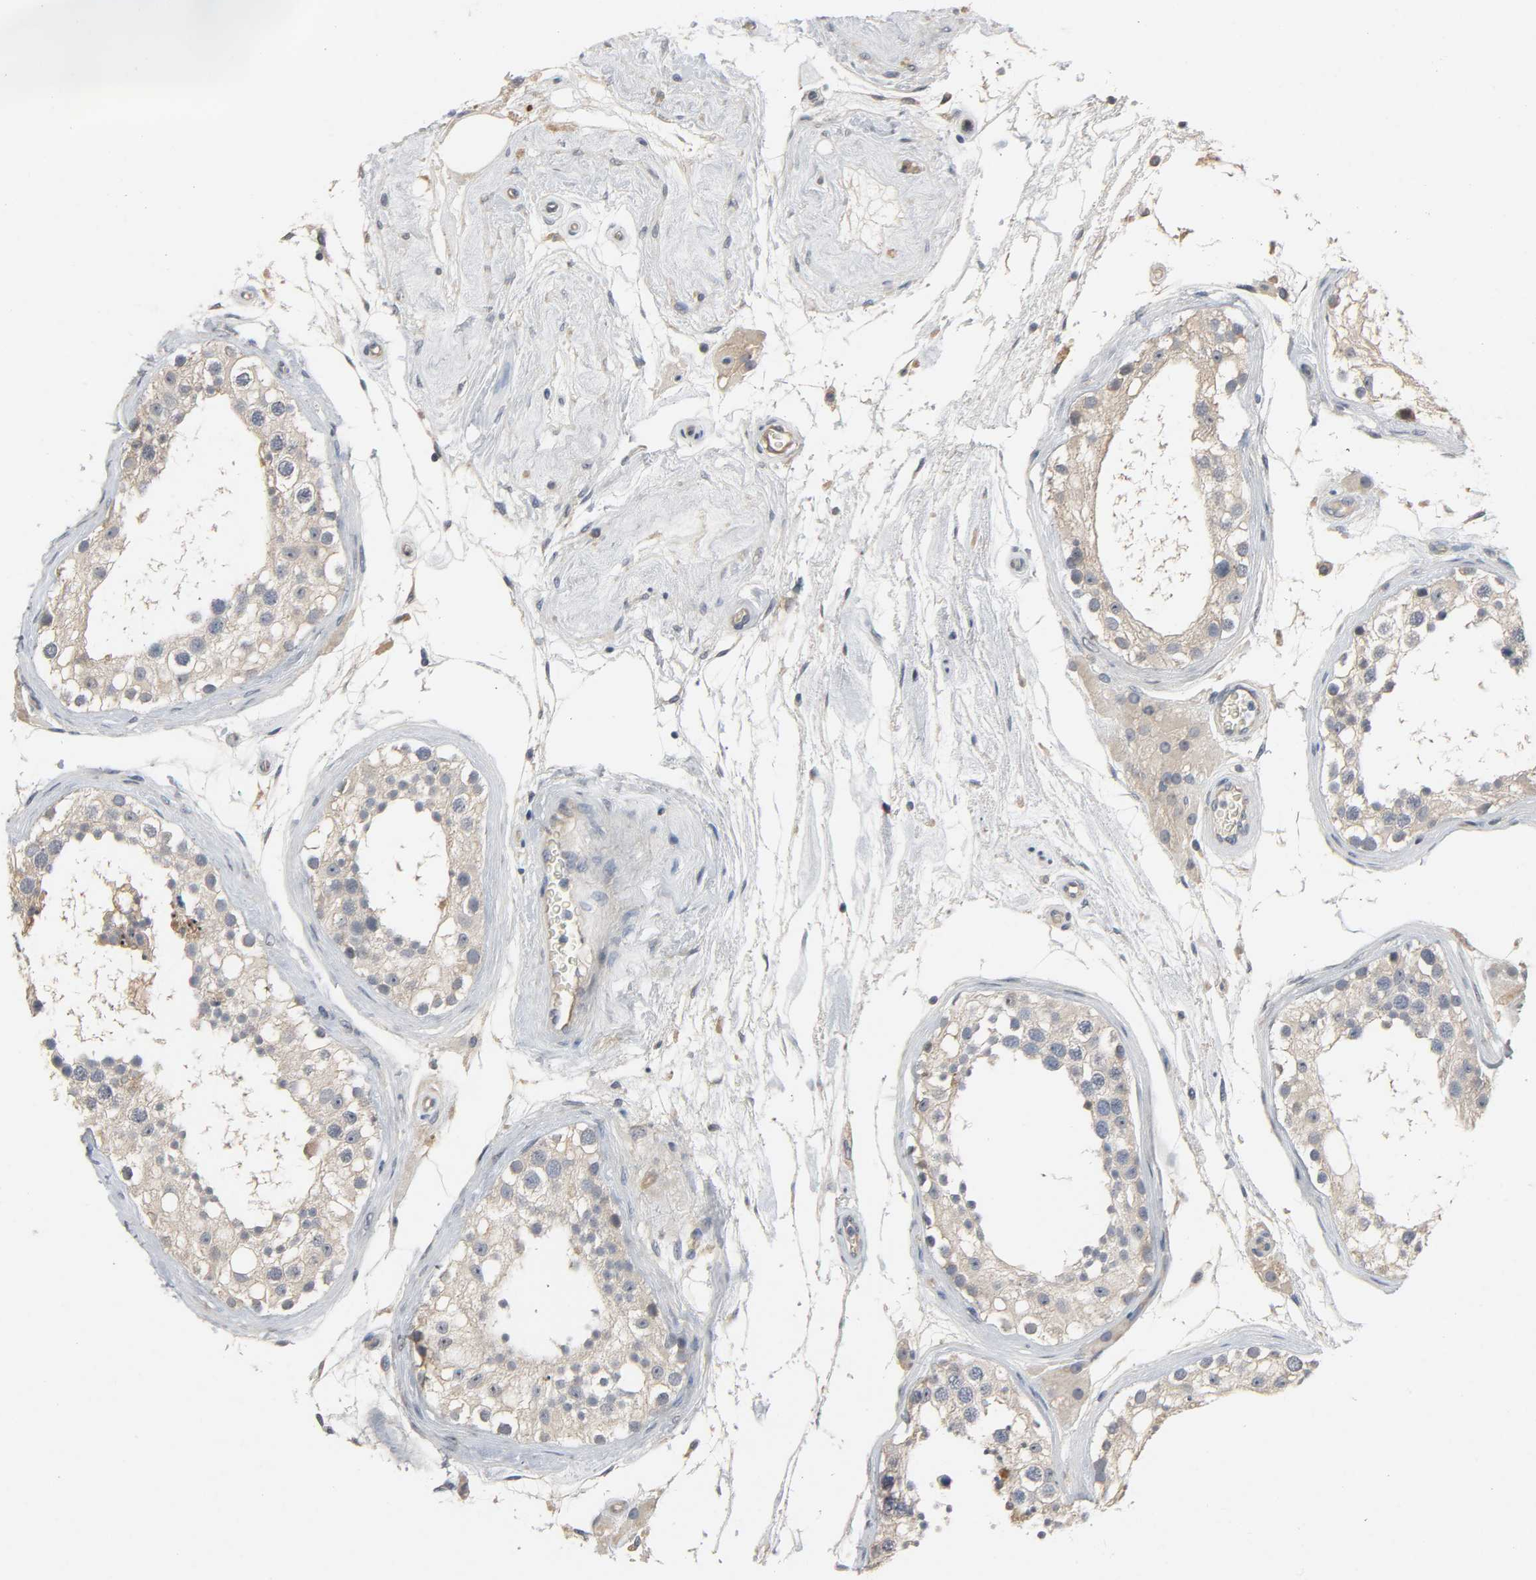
{"staining": {"intensity": "weak", "quantity": ">75%", "location": "cytoplasmic/membranous"}, "tissue": "testis", "cell_type": "Cells in seminiferous ducts", "image_type": "normal", "snomed": [{"axis": "morphology", "description": "Normal tissue, NOS"}, {"axis": "topography", "description": "Testis"}], "caption": "Protein expression analysis of unremarkable human testis reveals weak cytoplasmic/membranous positivity in about >75% of cells in seminiferous ducts. Using DAB (3,3'-diaminobenzidine) (brown) and hematoxylin (blue) stains, captured at high magnification using brightfield microscopy.", "gene": "CD4", "patient": {"sex": "male", "age": 68}}